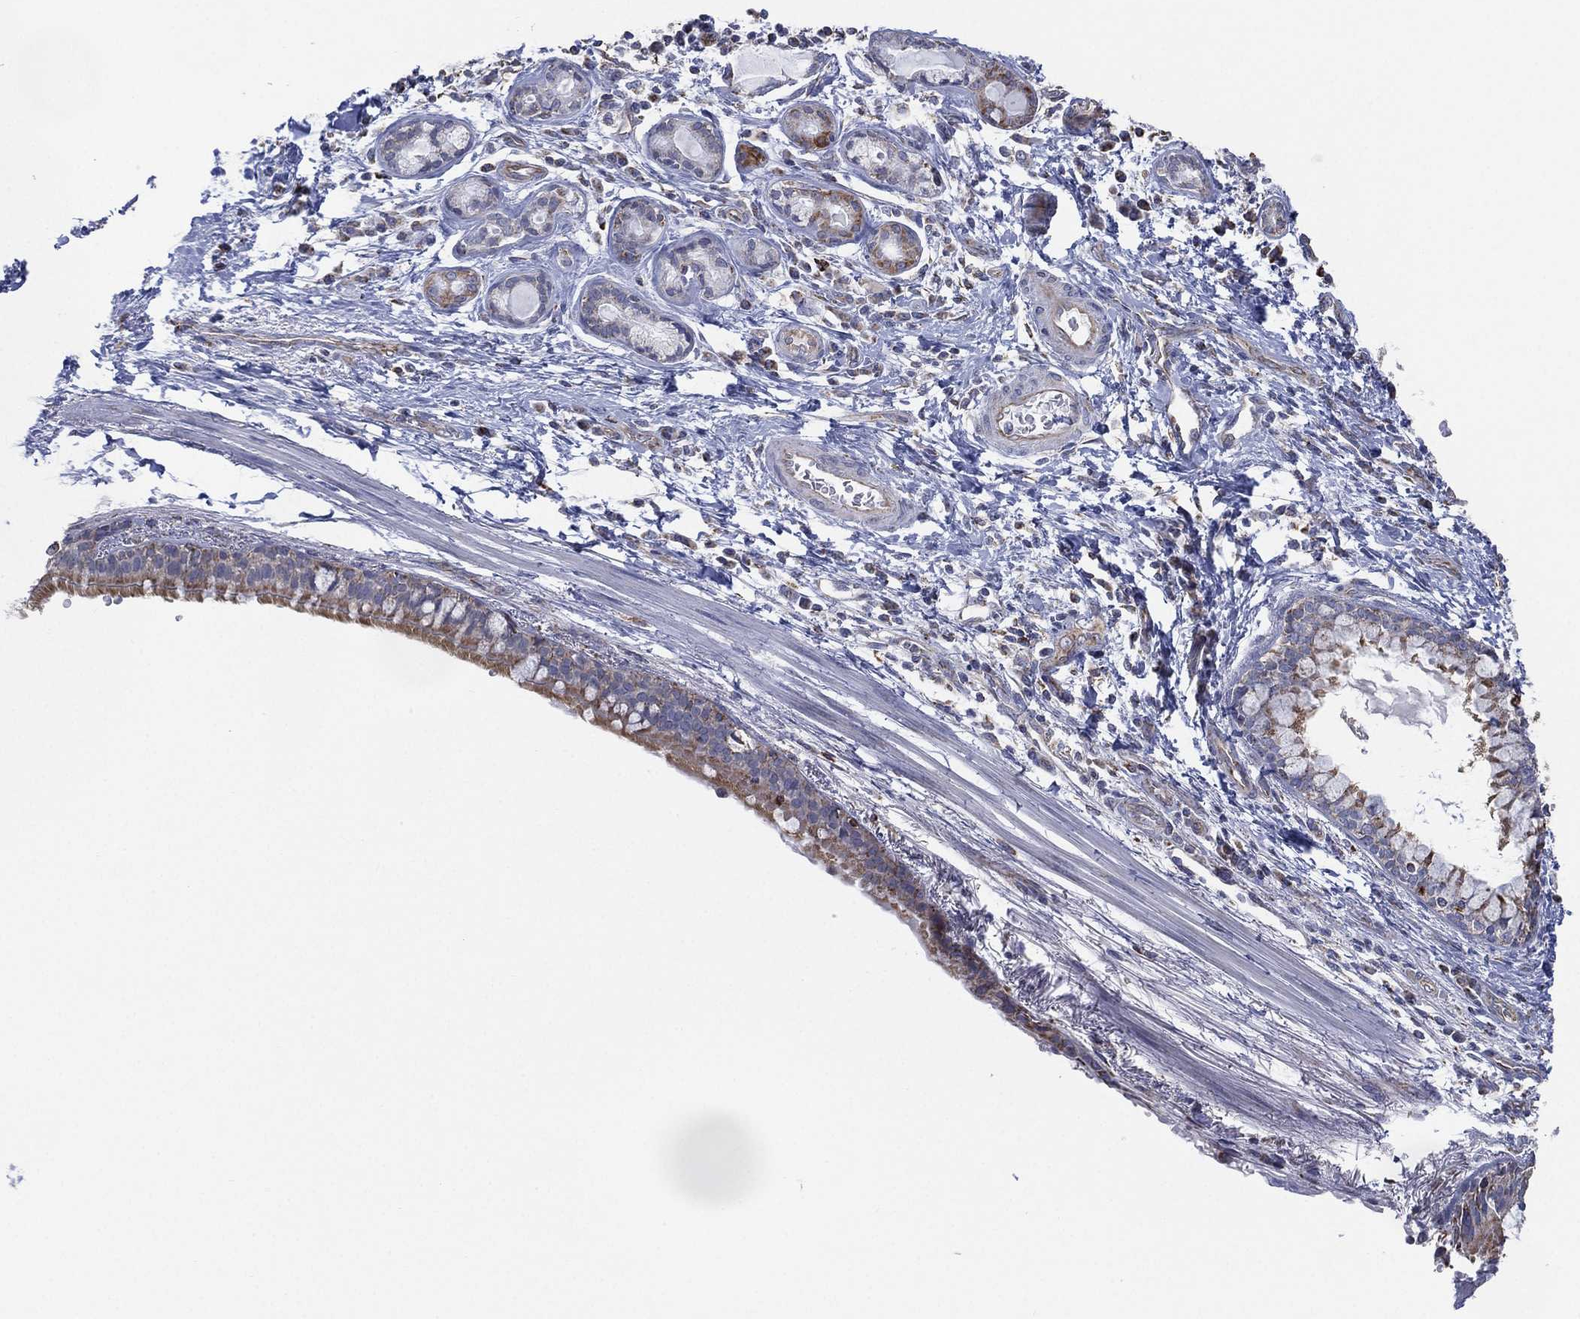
{"staining": {"intensity": "weak", "quantity": ">75%", "location": "cytoplasmic/membranous"}, "tissue": "bronchus", "cell_type": "Respiratory epithelial cells", "image_type": "normal", "snomed": [{"axis": "morphology", "description": "Normal tissue, NOS"}, {"axis": "morphology", "description": "Squamous cell carcinoma, NOS"}, {"axis": "topography", "description": "Bronchus"}, {"axis": "topography", "description": "Lung"}], "caption": "Immunohistochemistry micrograph of unremarkable human bronchus stained for a protein (brown), which reveals low levels of weak cytoplasmic/membranous staining in about >75% of respiratory epithelial cells.", "gene": "INA", "patient": {"sex": "male", "age": 69}}